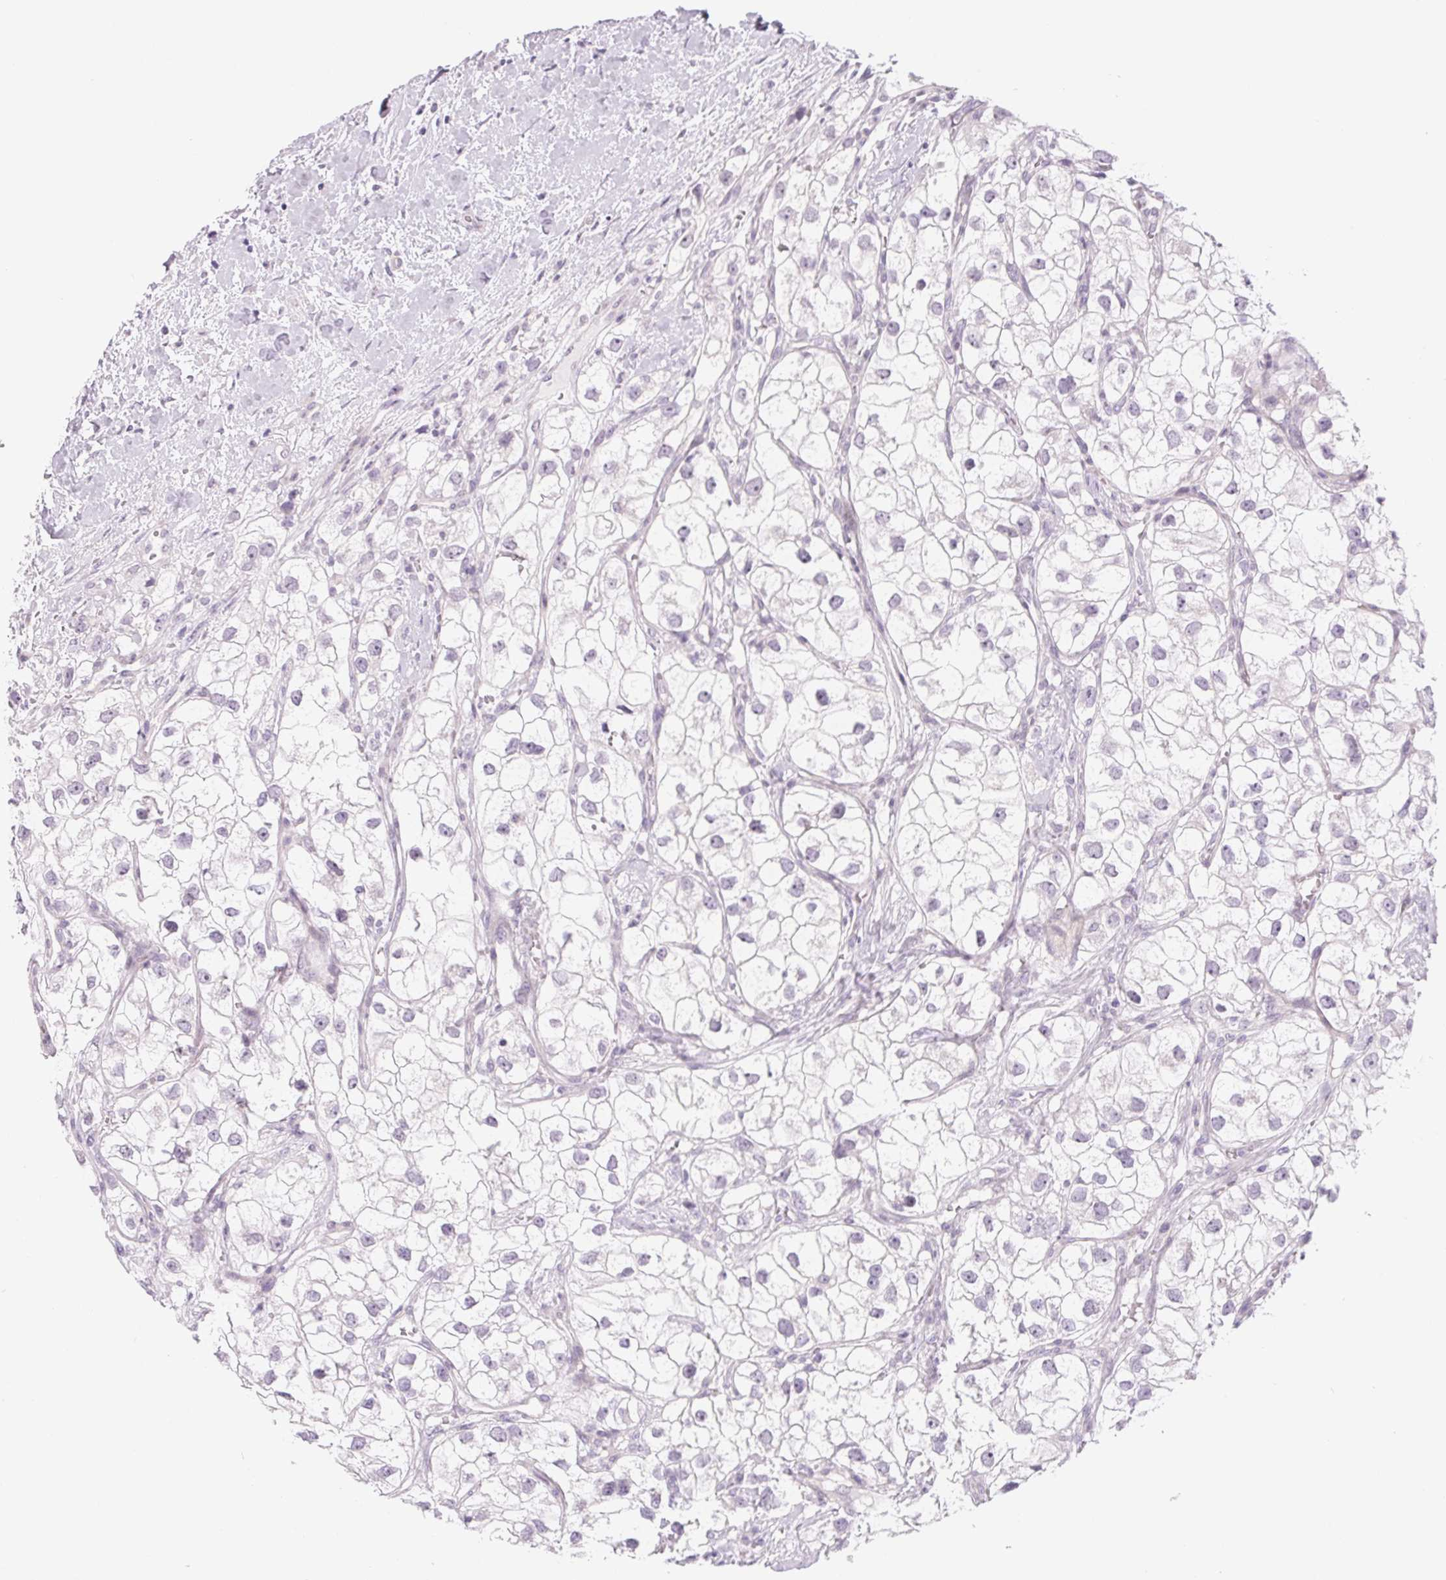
{"staining": {"intensity": "negative", "quantity": "none", "location": "none"}, "tissue": "renal cancer", "cell_type": "Tumor cells", "image_type": "cancer", "snomed": [{"axis": "morphology", "description": "Adenocarcinoma, NOS"}, {"axis": "topography", "description": "Kidney"}], "caption": "There is no significant expression in tumor cells of renal adenocarcinoma.", "gene": "CCDC168", "patient": {"sex": "male", "age": 59}}